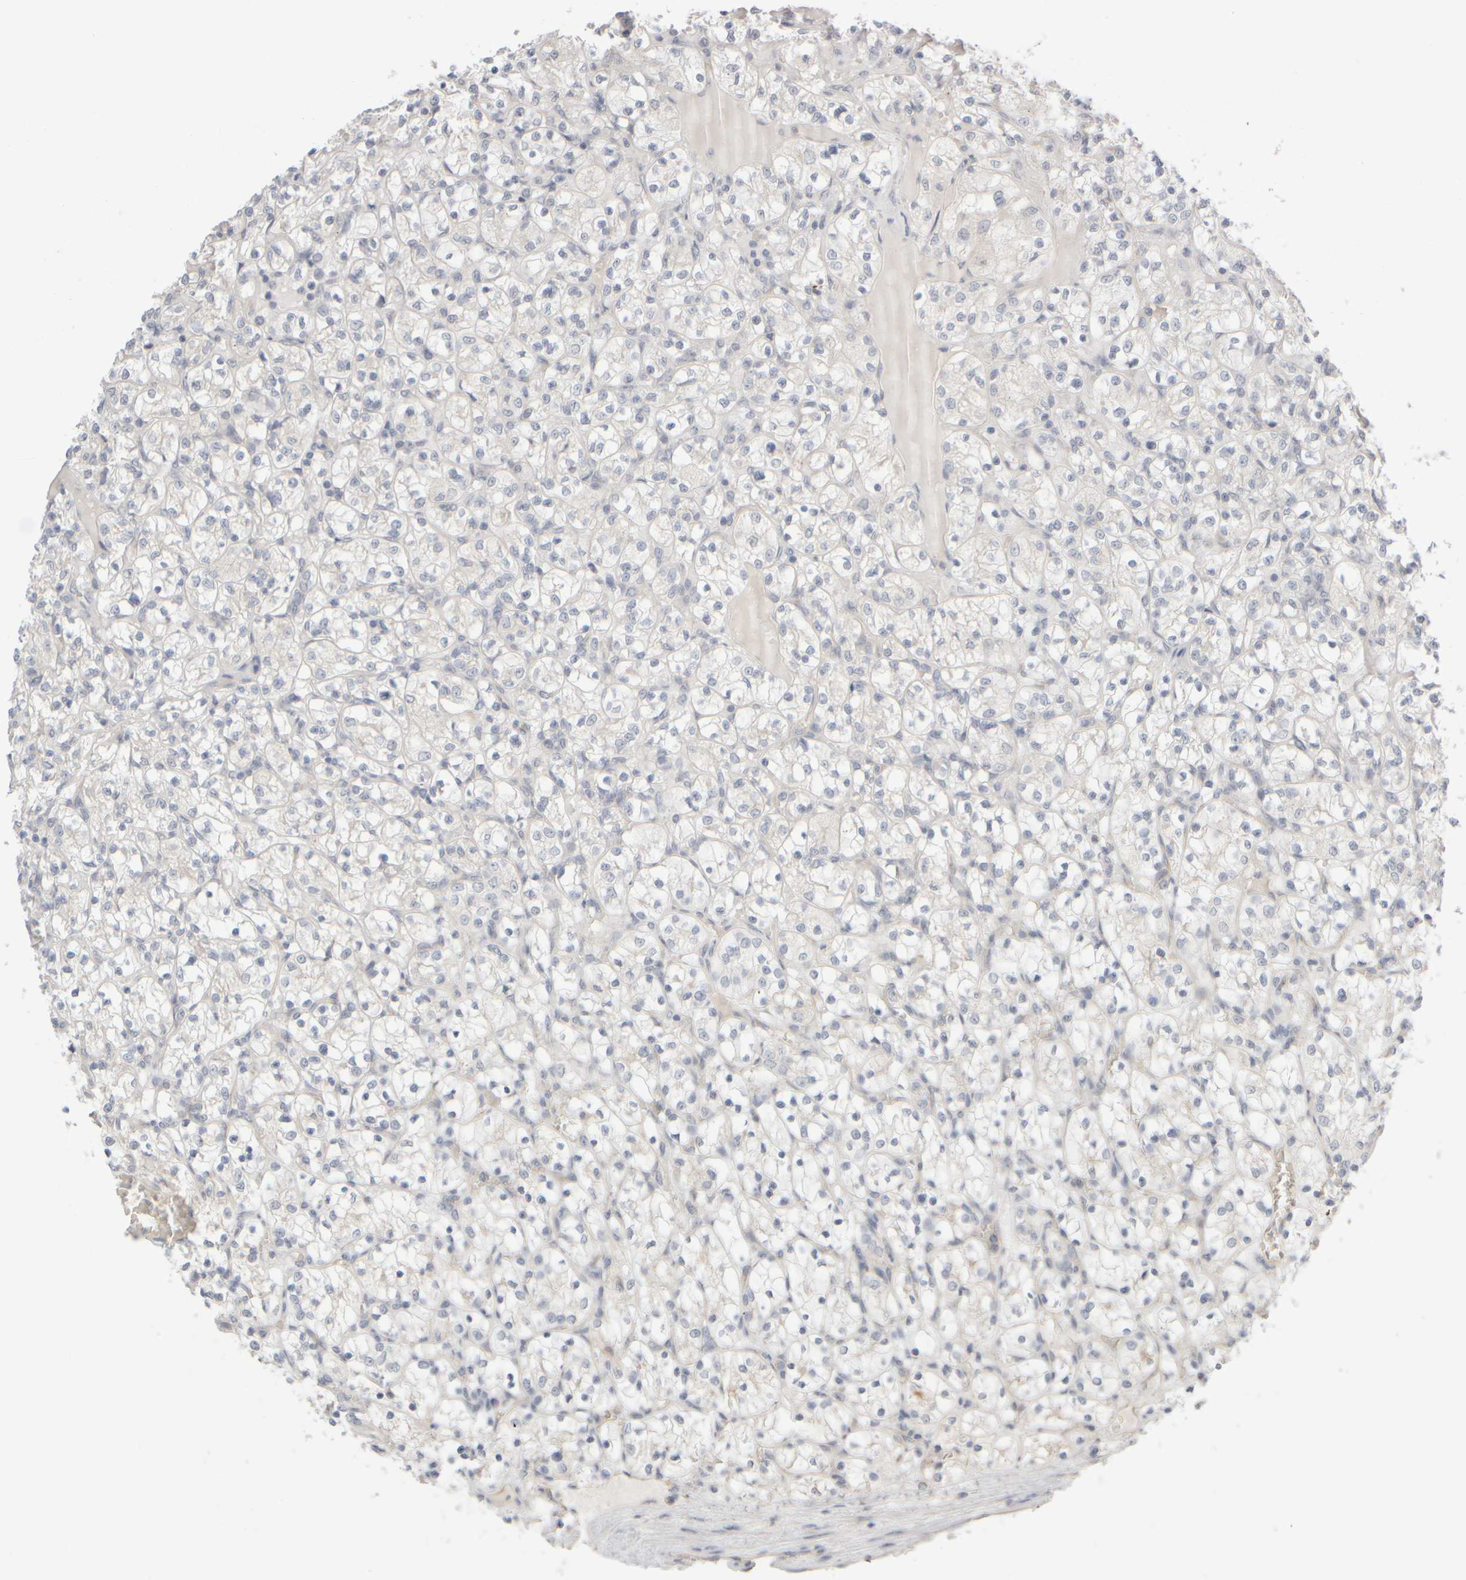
{"staining": {"intensity": "negative", "quantity": "none", "location": "none"}, "tissue": "renal cancer", "cell_type": "Tumor cells", "image_type": "cancer", "snomed": [{"axis": "morphology", "description": "Adenocarcinoma, NOS"}, {"axis": "topography", "description": "Kidney"}], "caption": "Tumor cells show no significant protein expression in renal cancer (adenocarcinoma).", "gene": "GOPC", "patient": {"sex": "female", "age": 69}}